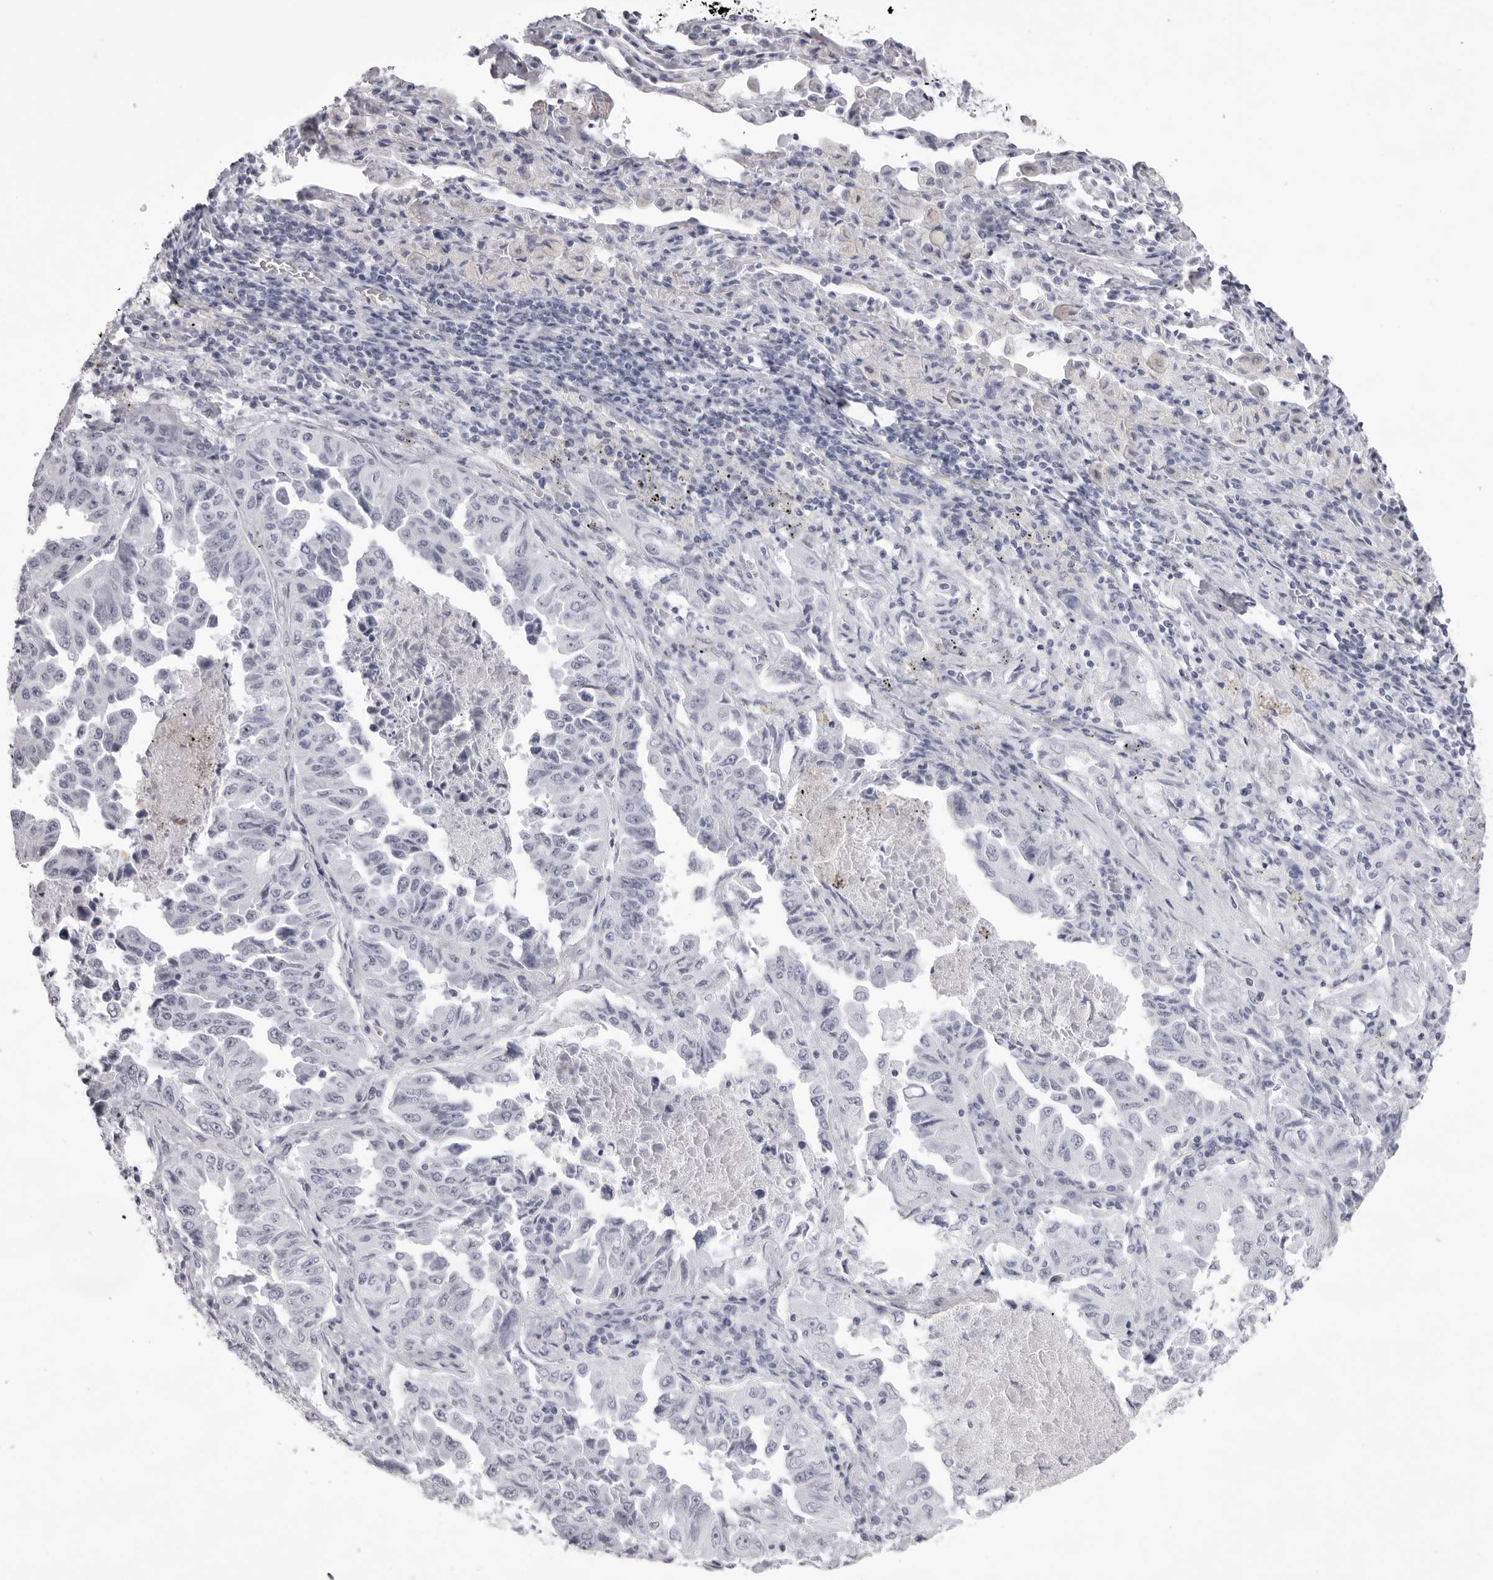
{"staining": {"intensity": "negative", "quantity": "none", "location": "none"}, "tissue": "lung cancer", "cell_type": "Tumor cells", "image_type": "cancer", "snomed": [{"axis": "morphology", "description": "Adenocarcinoma, NOS"}, {"axis": "topography", "description": "Lung"}], "caption": "A micrograph of human adenocarcinoma (lung) is negative for staining in tumor cells. (Stains: DAB (3,3'-diaminobenzidine) IHC with hematoxylin counter stain, Microscopy: brightfield microscopy at high magnification).", "gene": "SPTA1", "patient": {"sex": "female", "age": 51}}